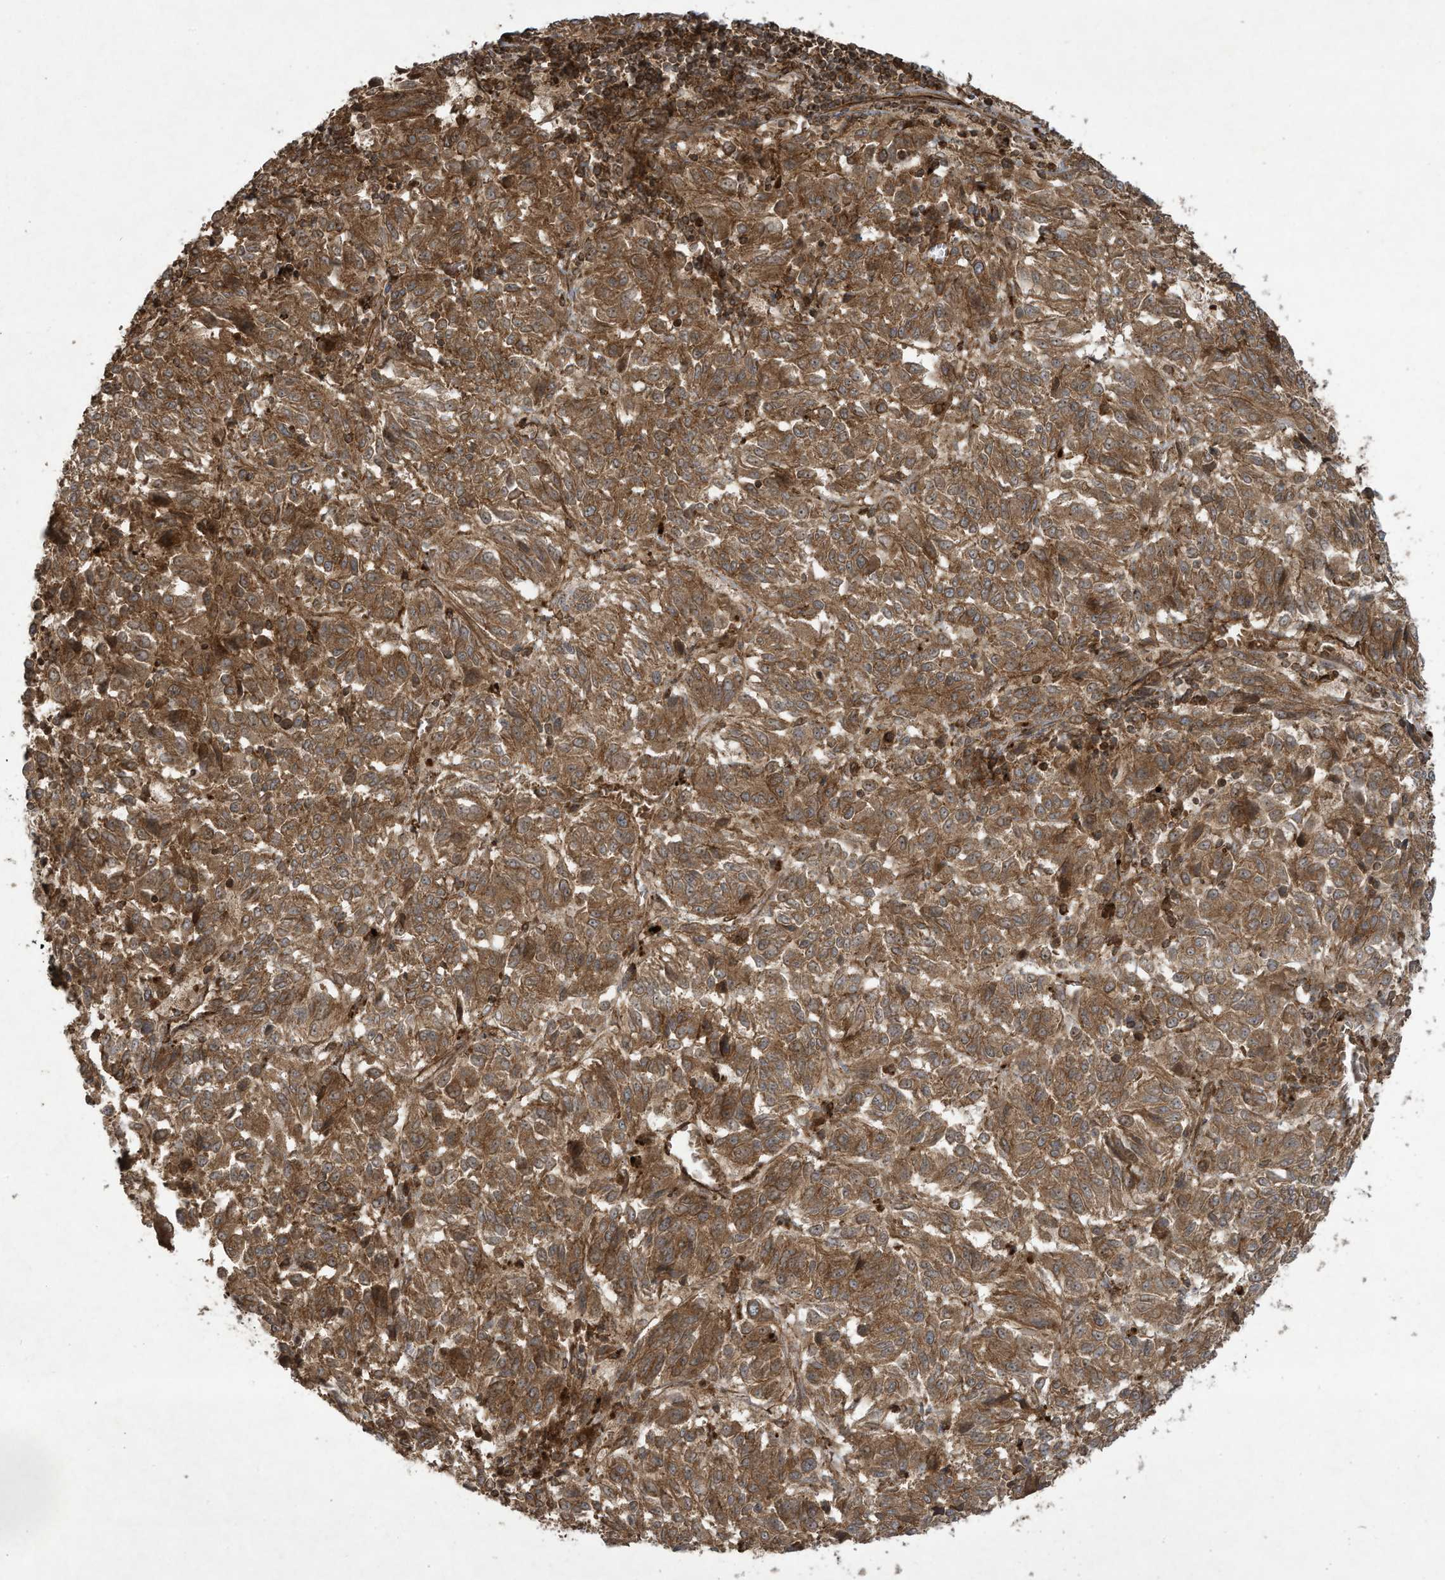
{"staining": {"intensity": "moderate", "quantity": ">75%", "location": "cytoplasmic/membranous"}, "tissue": "melanoma", "cell_type": "Tumor cells", "image_type": "cancer", "snomed": [{"axis": "morphology", "description": "Malignant melanoma, Metastatic site"}, {"axis": "topography", "description": "Lung"}], "caption": "DAB immunohistochemical staining of human malignant melanoma (metastatic site) shows moderate cytoplasmic/membranous protein staining in about >75% of tumor cells.", "gene": "DDIT4", "patient": {"sex": "male", "age": 64}}